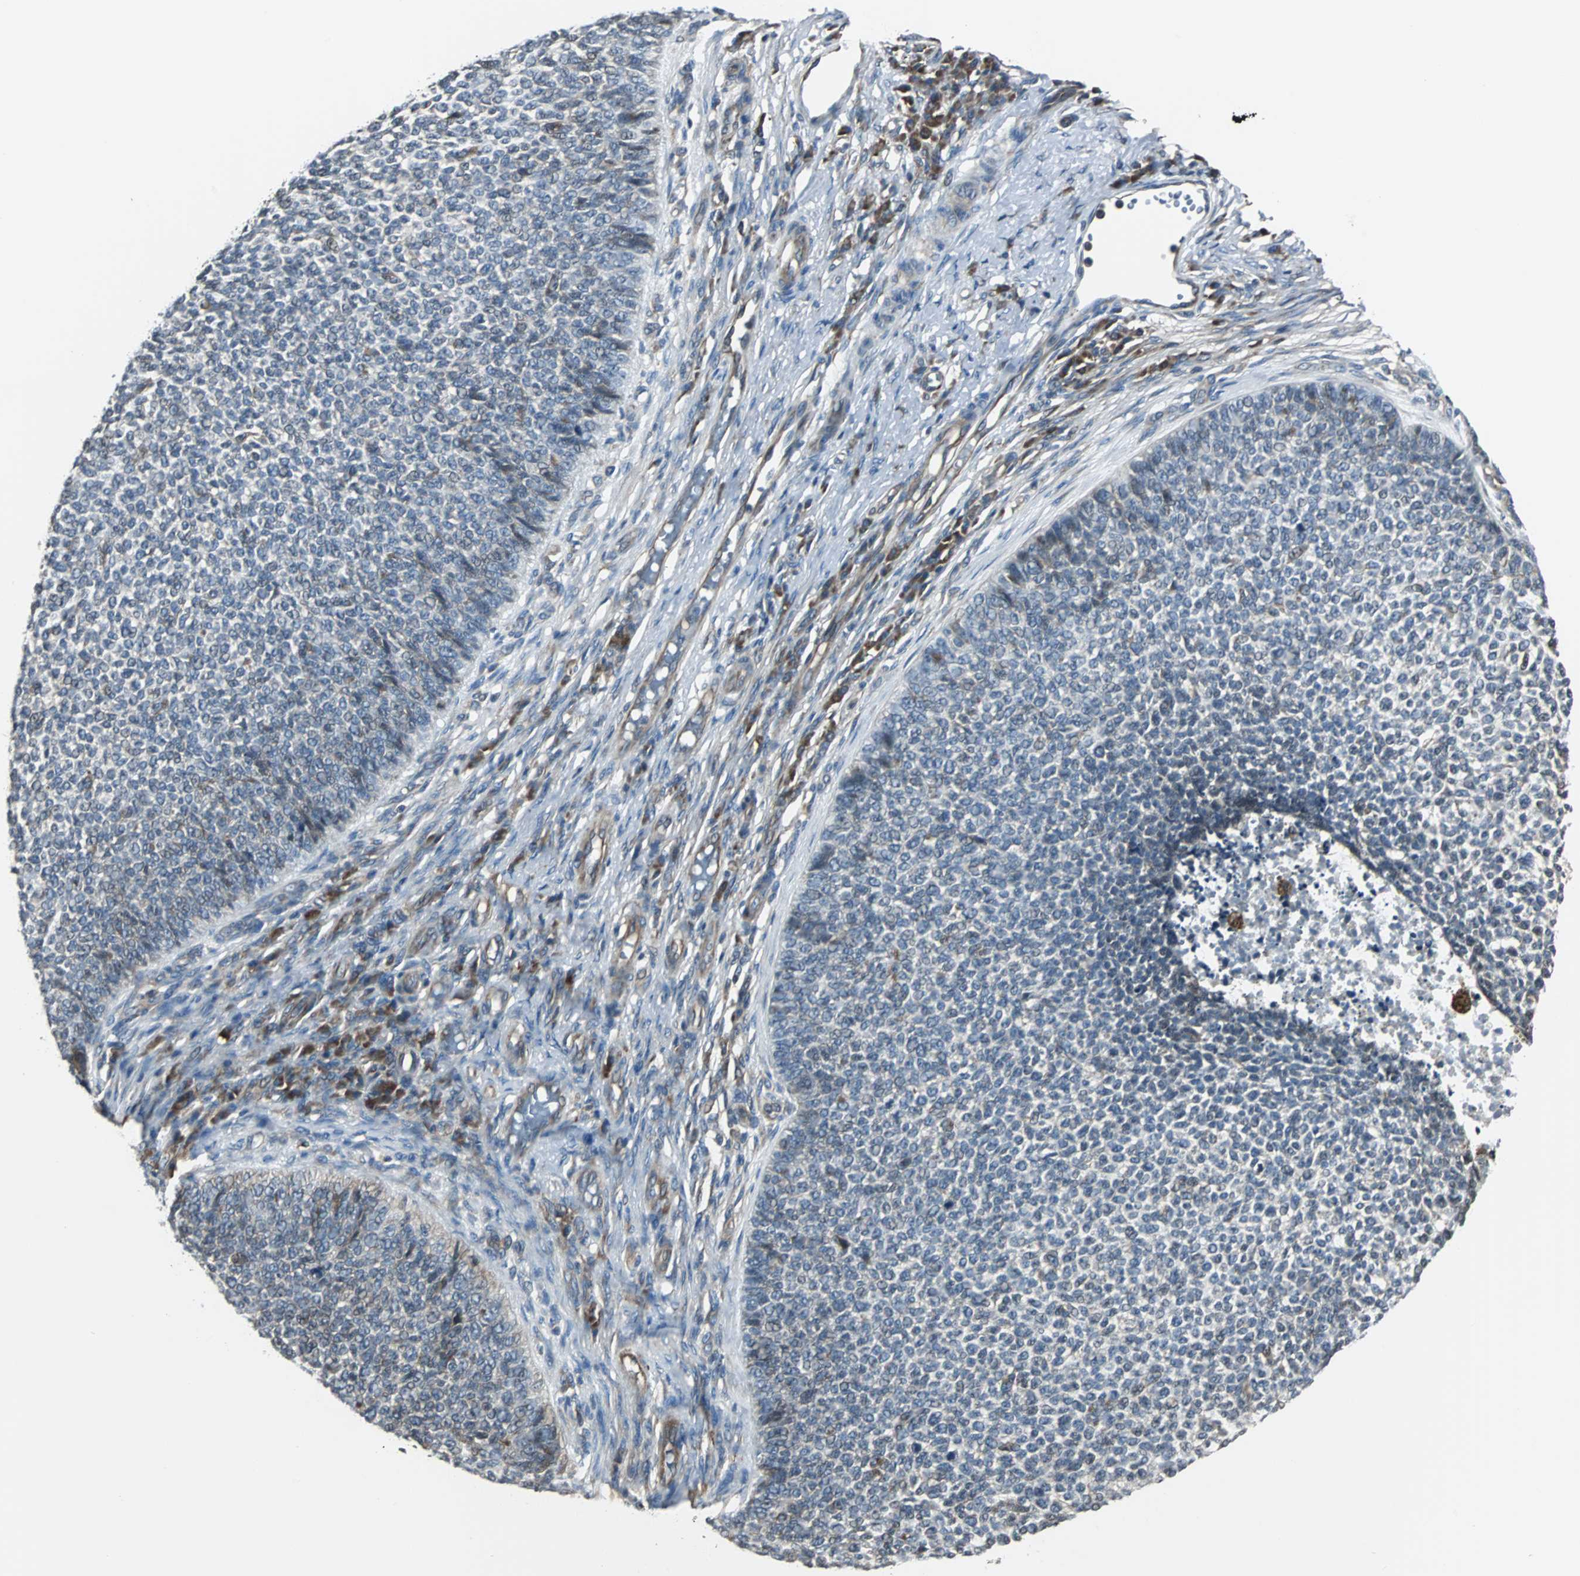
{"staining": {"intensity": "negative", "quantity": "none", "location": "none"}, "tissue": "skin cancer", "cell_type": "Tumor cells", "image_type": "cancer", "snomed": [{"axis": "morphology", "description": "Basal cell carcinoma"}, {"axis": "topography", "description": "Skin"}], "caption": "IHC image of human skin cancer (basal cell carcinoma) stained for a protein (brown), which reveals no positivity in tumor cells. (Stains: DAB immunohistochemistry with hematoxylin counter stain, Microscopy: brightfield microscopy at high magnification).", "gene": "CHP1", "patient": {"sex": "female", "age": 84}}